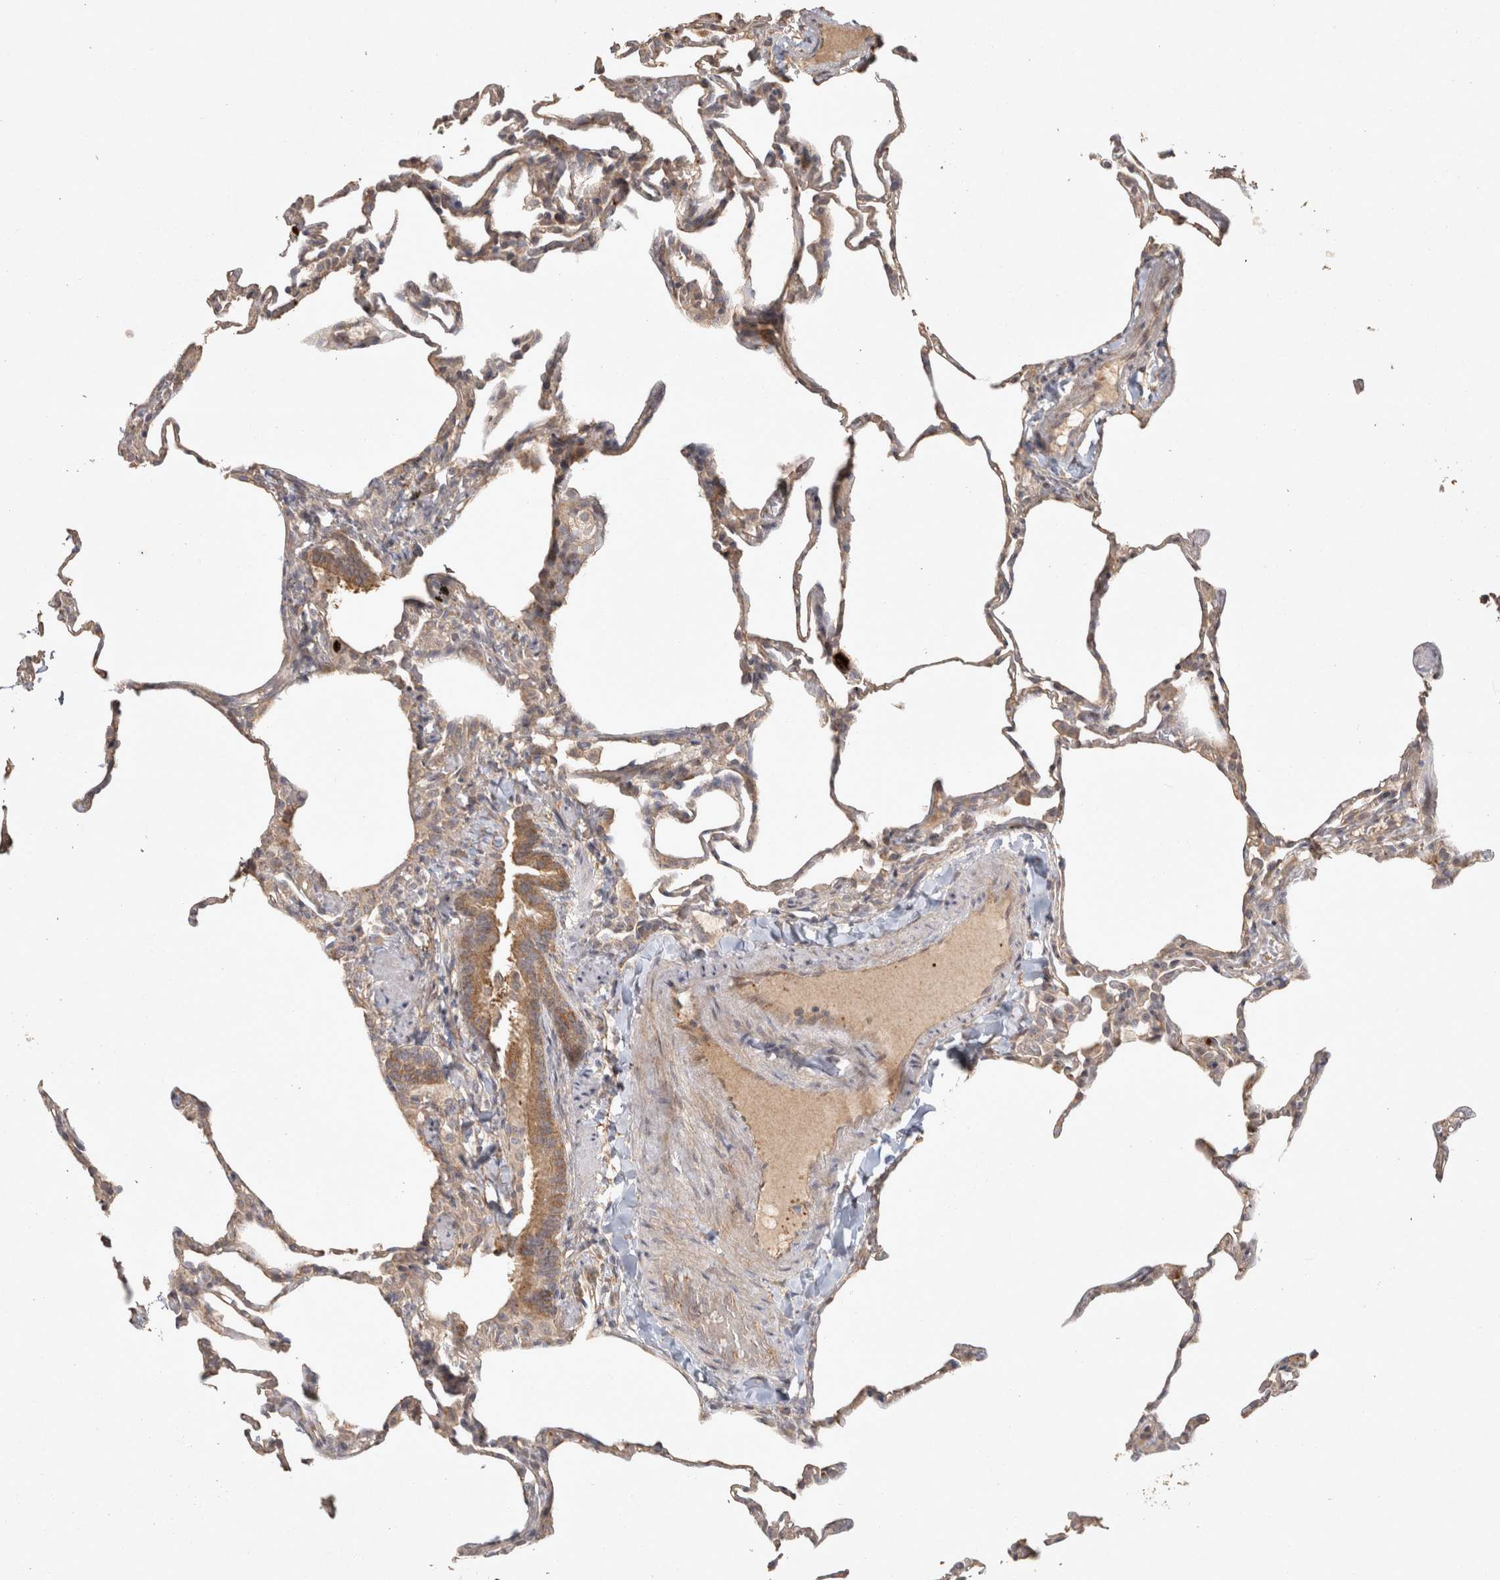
{"staining": {"intensity": "weak", "quantity": "25%-75%", "location": "cytoplasmic/membranous"}, "tissue": "lung", "cell_type": "Alveolar cells", "image_type": "normal", "snomed": [{"axis": "morphology", "description": "Normal tissue, NOS"}, {"axis": "topography", "description": "Lung"}], "caption": "Lung stained for a protein (brown) reveals weak cytoplasmic/membranous positive staining in approximately 25%-75% of alveolar cells.", "gene": "OSTN", "patient": {"sex": "male", "age": 20}}